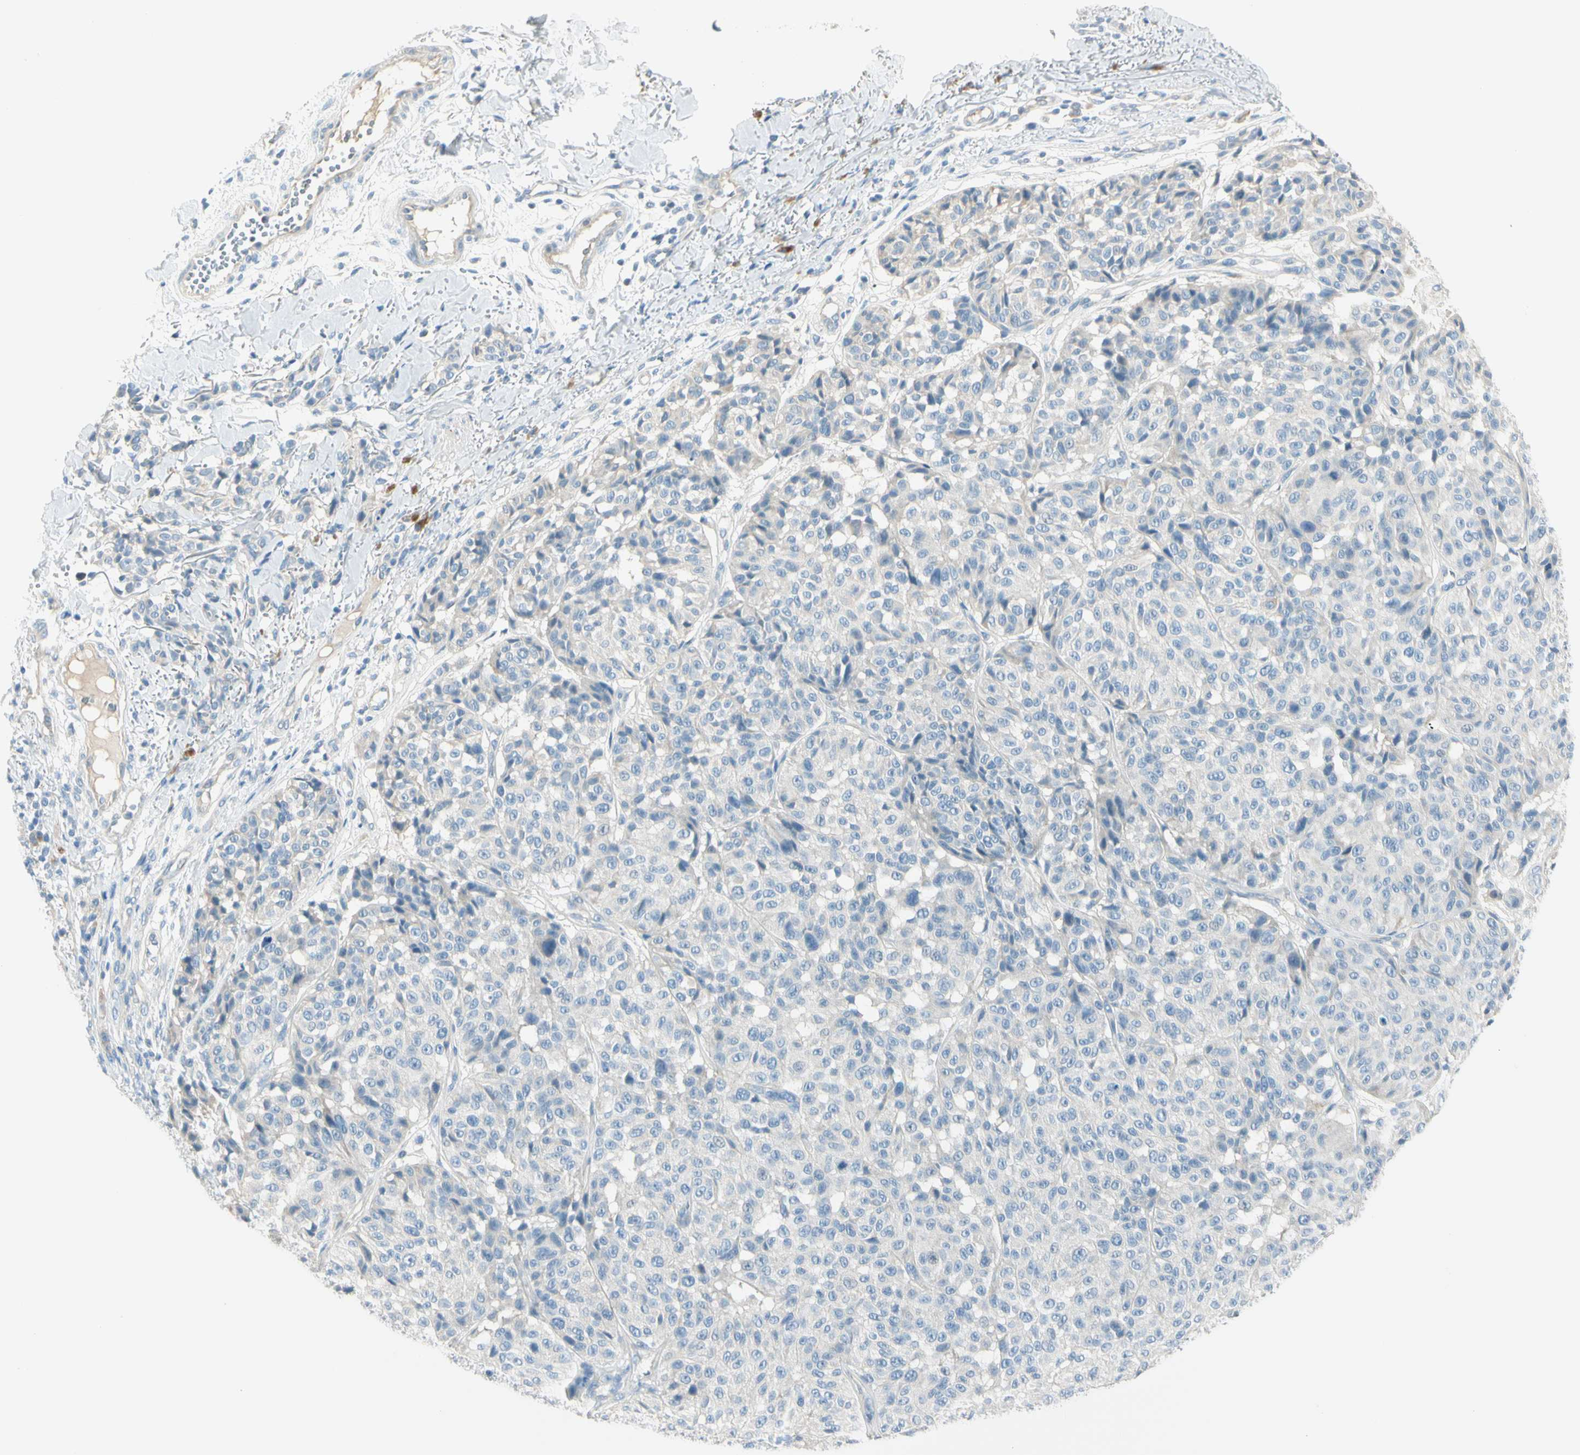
{"staining": {"intensity": "negative", "quantity": "none", "location": "none"}, "tissue": "melanoma", "cell_type": "Tumor cells", "image_type": "cancer", "snomed": [{"axis": "morphology", "description": "Malignant melanoma, NOS"}, {"axis": "topography", "description": "Skin"}], "caption": "High magnification brightfield microscopy of melanoma stained with DAB (brown) and counterstained with hematoxylin (blue): tumor cells show no significant staining.", "gene": "SLC6A15", "patient": {"sex": "female", "age": 46}}